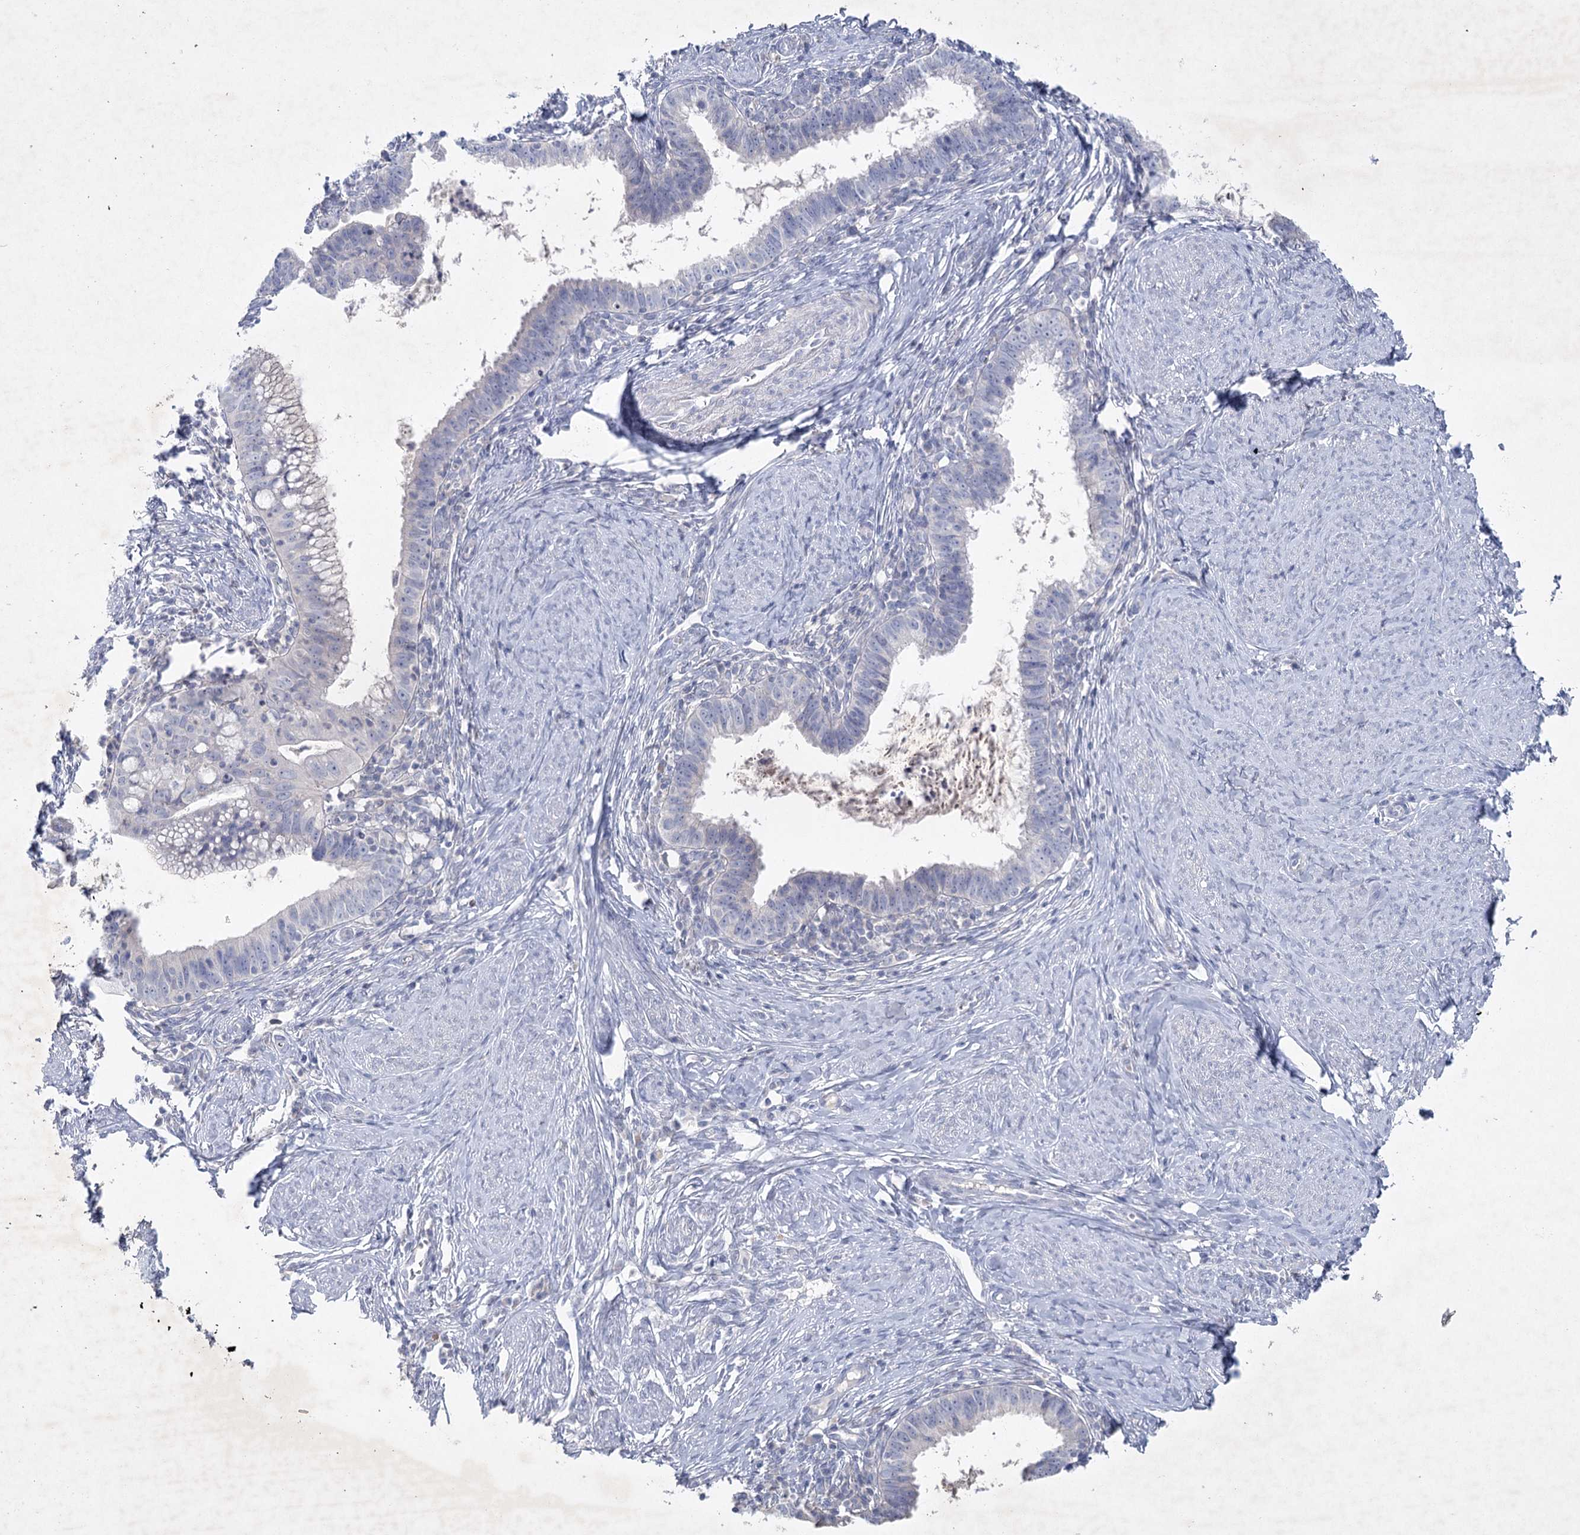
{"staining": {"intensity": "negative", "quantity": "none", "location": "none"}, "tissue": "cervical cancer", "cell_type": "Tumor cells", "image_type": "cancer", "snomed": [{"axis": "morphology", "description": "Adenocarcinoma, NOS"}, {"axis": "topography", "description": "Cervix"}], "caption": "Cervical adenocarcinoma stained for a protein using IHC exhibits no positivity tumor cells.", "gene": "MAP3K13", "patient": {"sex": "female", "age": 36}}